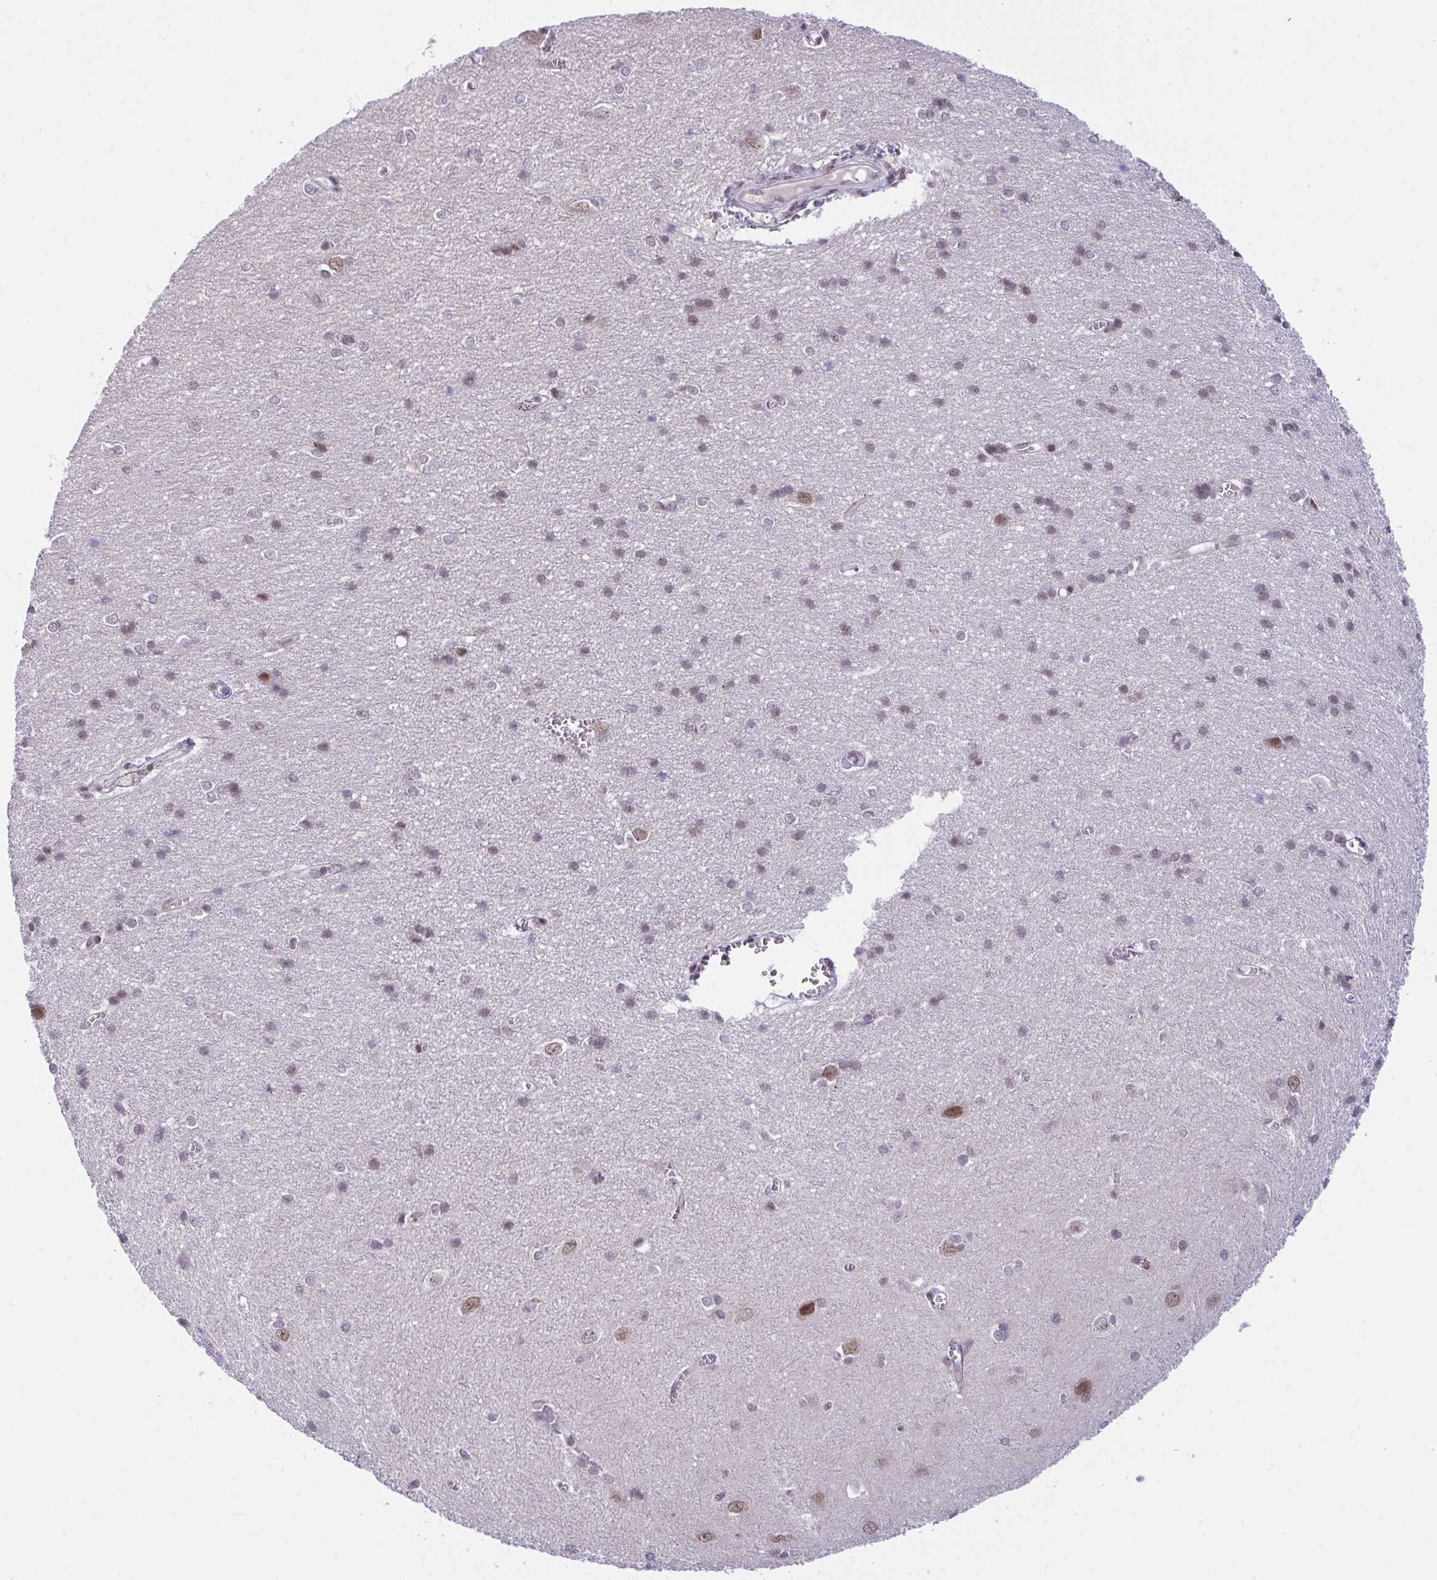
{"staining": {"intensity": "negative", "quantity": "none", "location": "none"}, "tissue": "cerebral cortex", "cell_type": "Endothelial cells", "image_type": "normal", "snomed": [{"axis": "morphology", "description": "Normal tissue, NOS"}, {"axis": "topography", "description": "Cerebral cortex"}], "caption": "Cerebral cortex was stained to show a protein in brown. There is no significant staining in endothelial cells. (DAB (3,3'-diaminobenzidine) immunohistochemistry, high magnification).", "gene": "ZFHX3", "patient": {"sex": "male", "age": 37}}